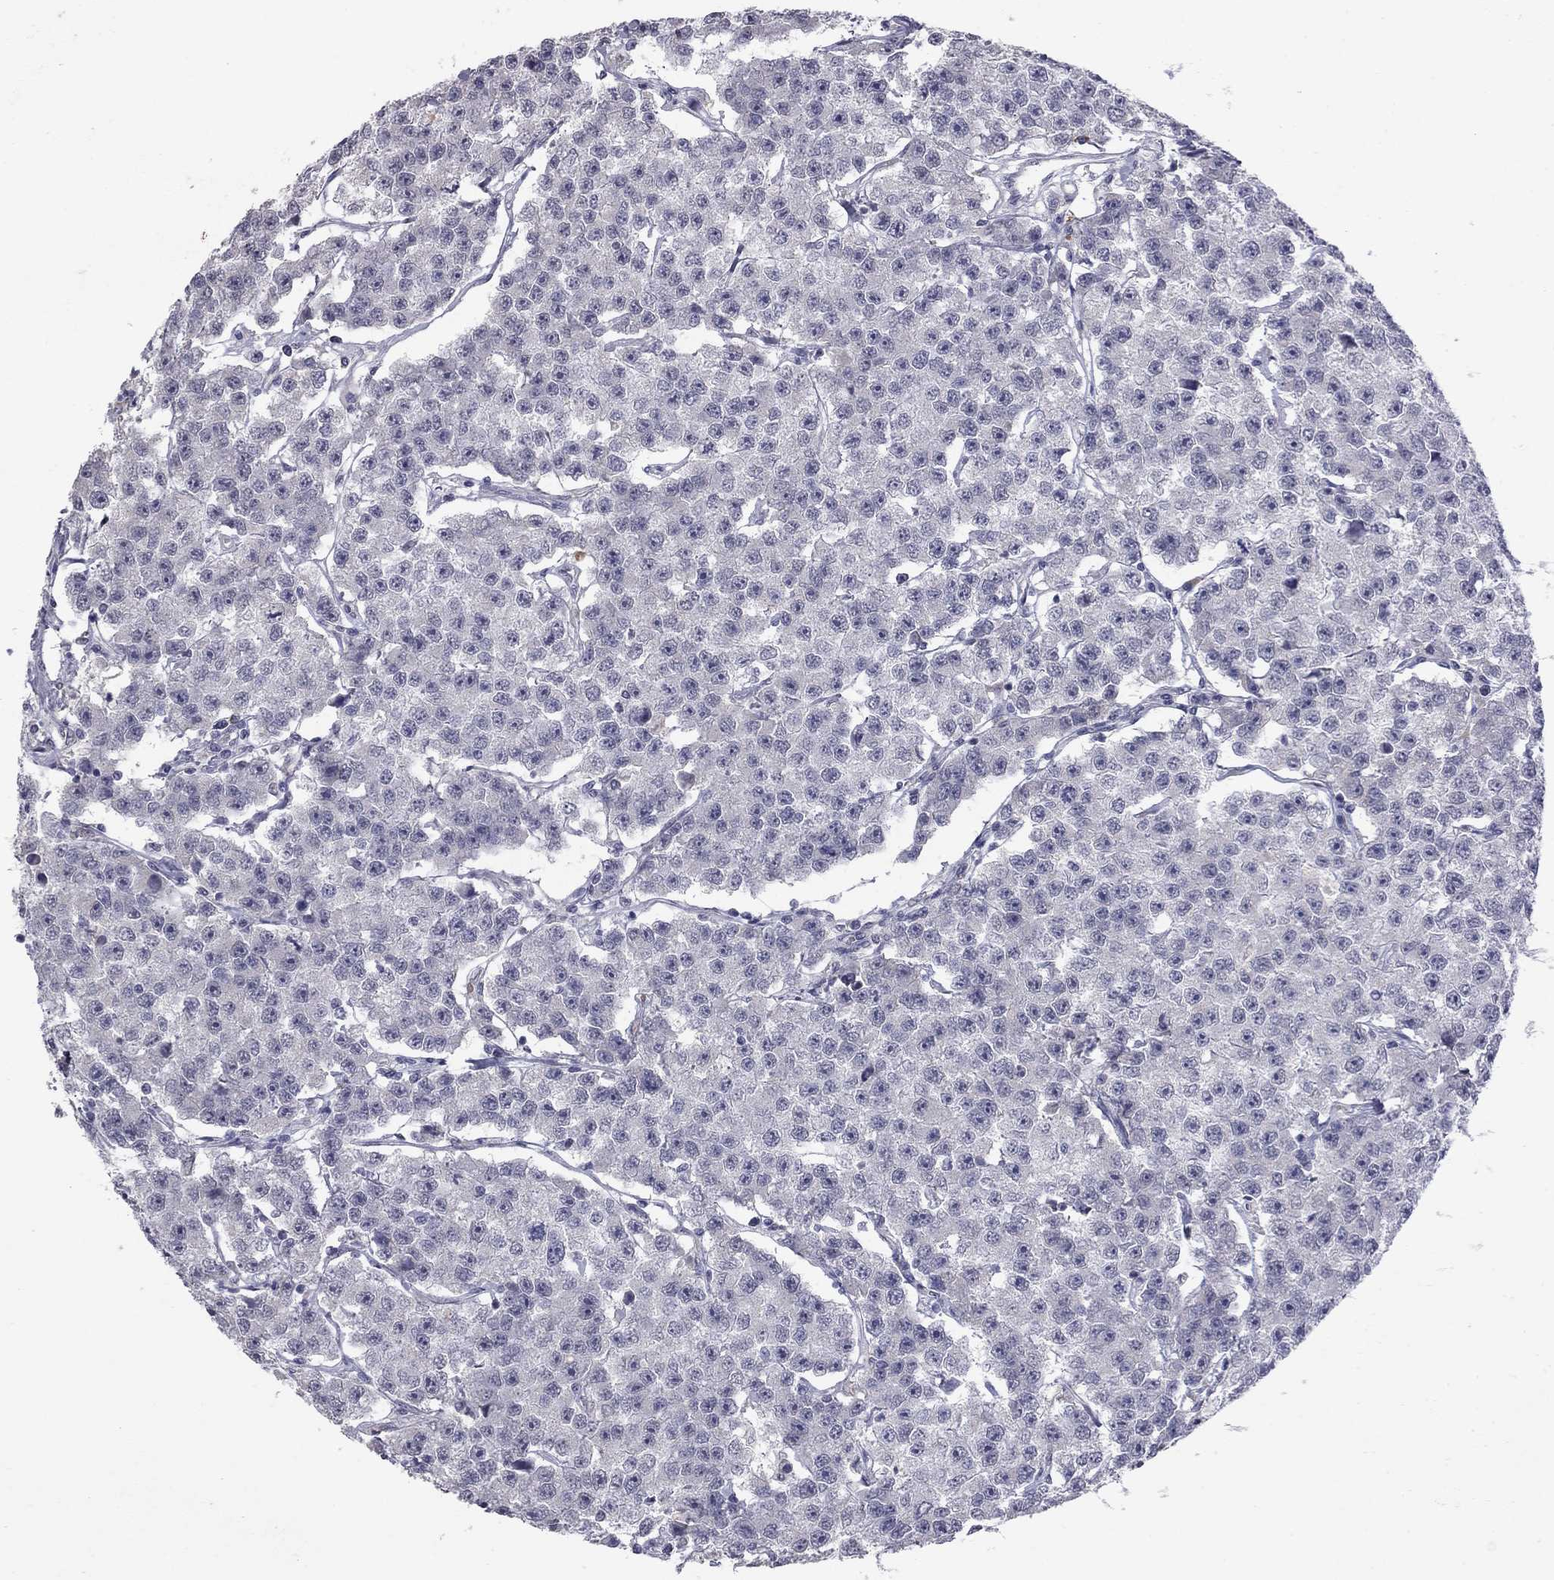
{"staining": {"intensity": "negative", "quantity": "none", "location": "none"}, "tissue": "testis cancer", "cell_type": "Tumor cells", "image_type": "cancer", "snomed": [{"axis": "morphology", "description": "Seminoma, NOS"}, {"axis": "topography", "description": "Testis"}], "caption": "This is a histopathology image of immunohistochemistry staining of seminoma (testis), which shows no staining in tumor cells.", "gene": "PRRT2", "patient": {"sex": "male", "age": 59}}